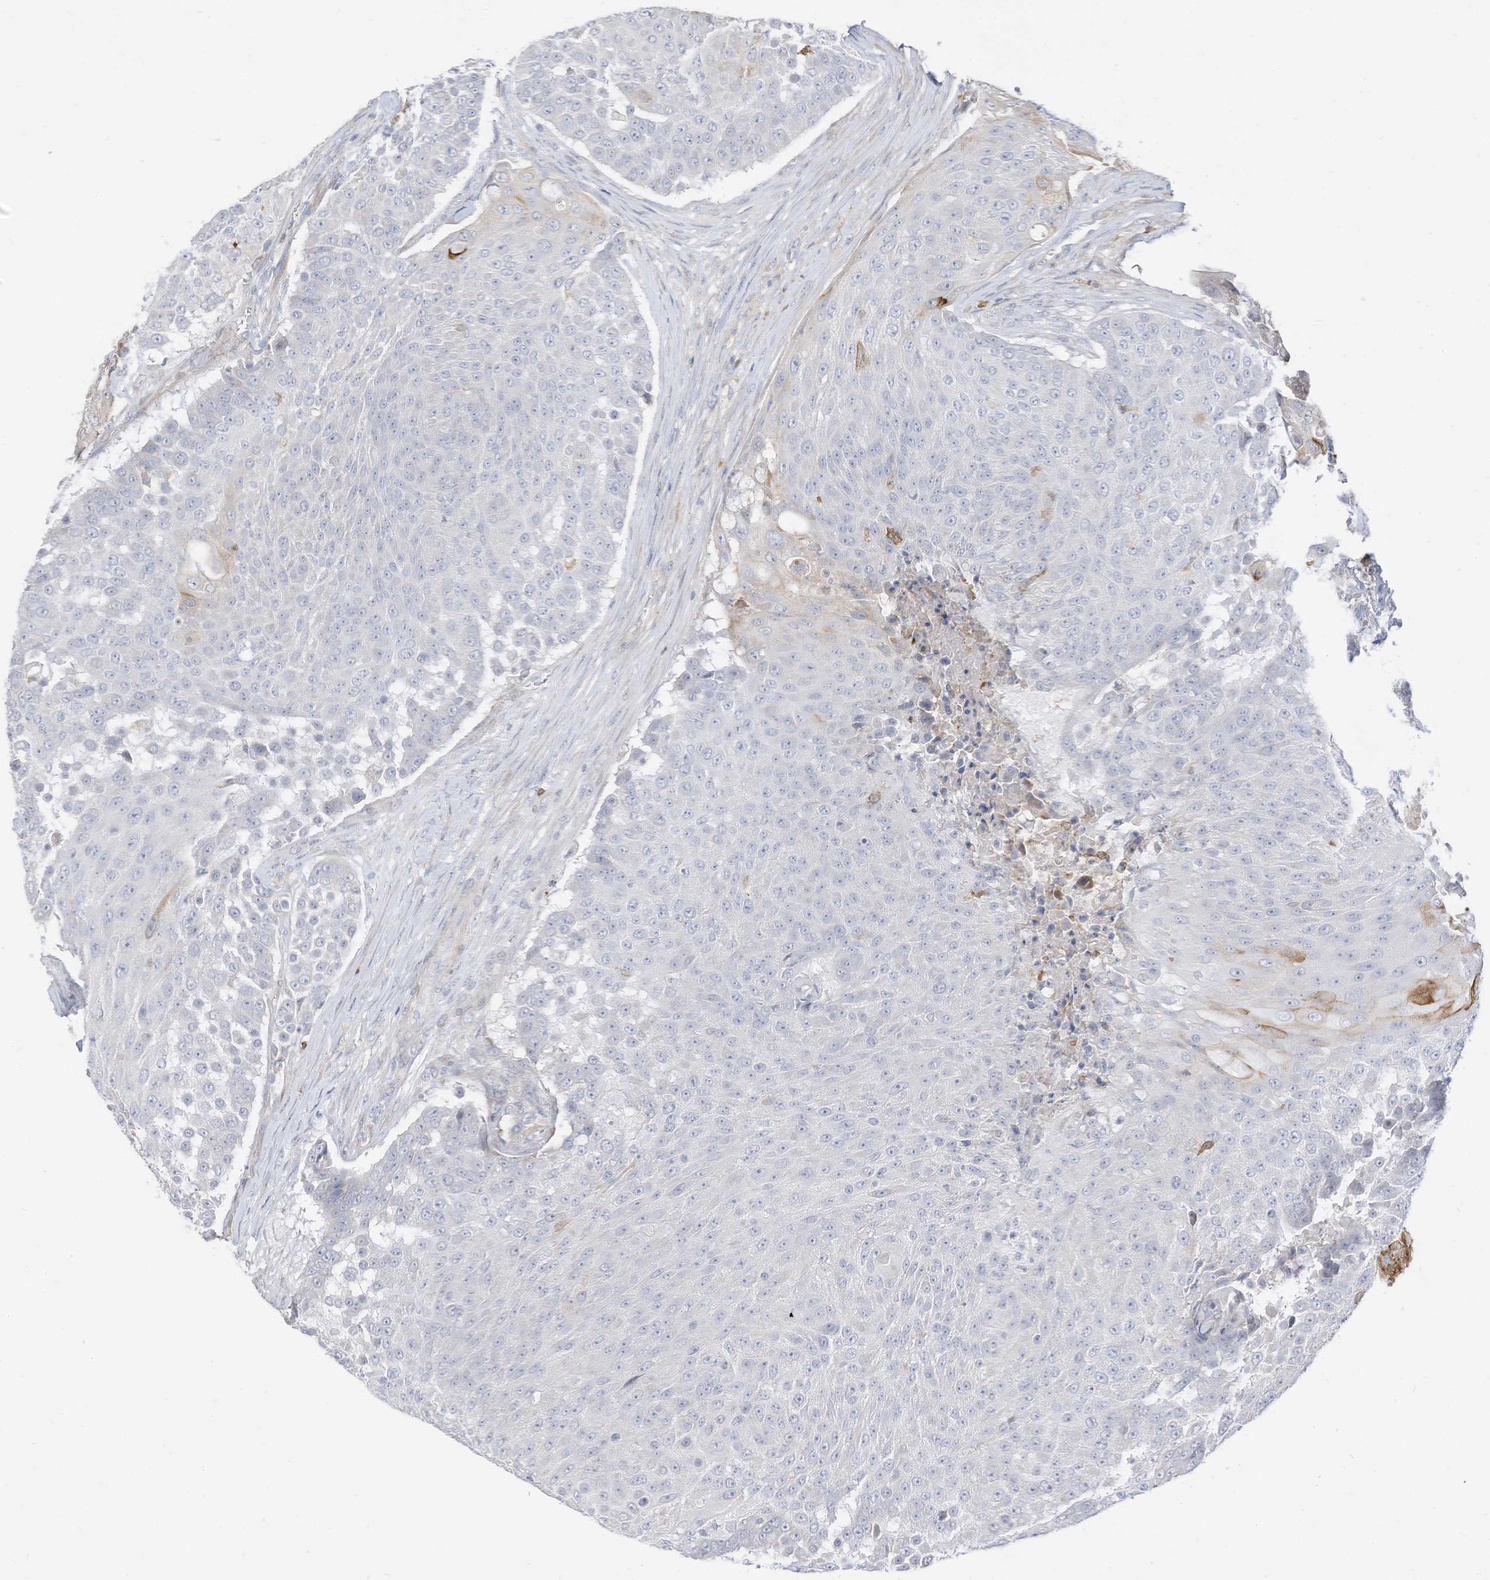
{"staining": {"intensity": "negative", "quantity": "none", "location": "none"}, "tissue": "urothelial cancer", "cell_type": "Tumor cells", "image_type": "cancer", "snomed": [{"axis": "morphology", "description": "Urothelial carcinoma, High grade"}, {"axis": "topography", "description": "Urinary bladder"}], "caption": "Immunohistochemistry of high-grade urothelial carcinoma demonstrates no staining in tumor cells. (Stains: DAB (3,3'-diaminobenzidine) immunohistochemistry with hematoxylin counter stain, Microscopy: brightfield microscopy at high magnification).", "gene": "ATP13A1", "patient": {"sex": "female", "age": 63}}